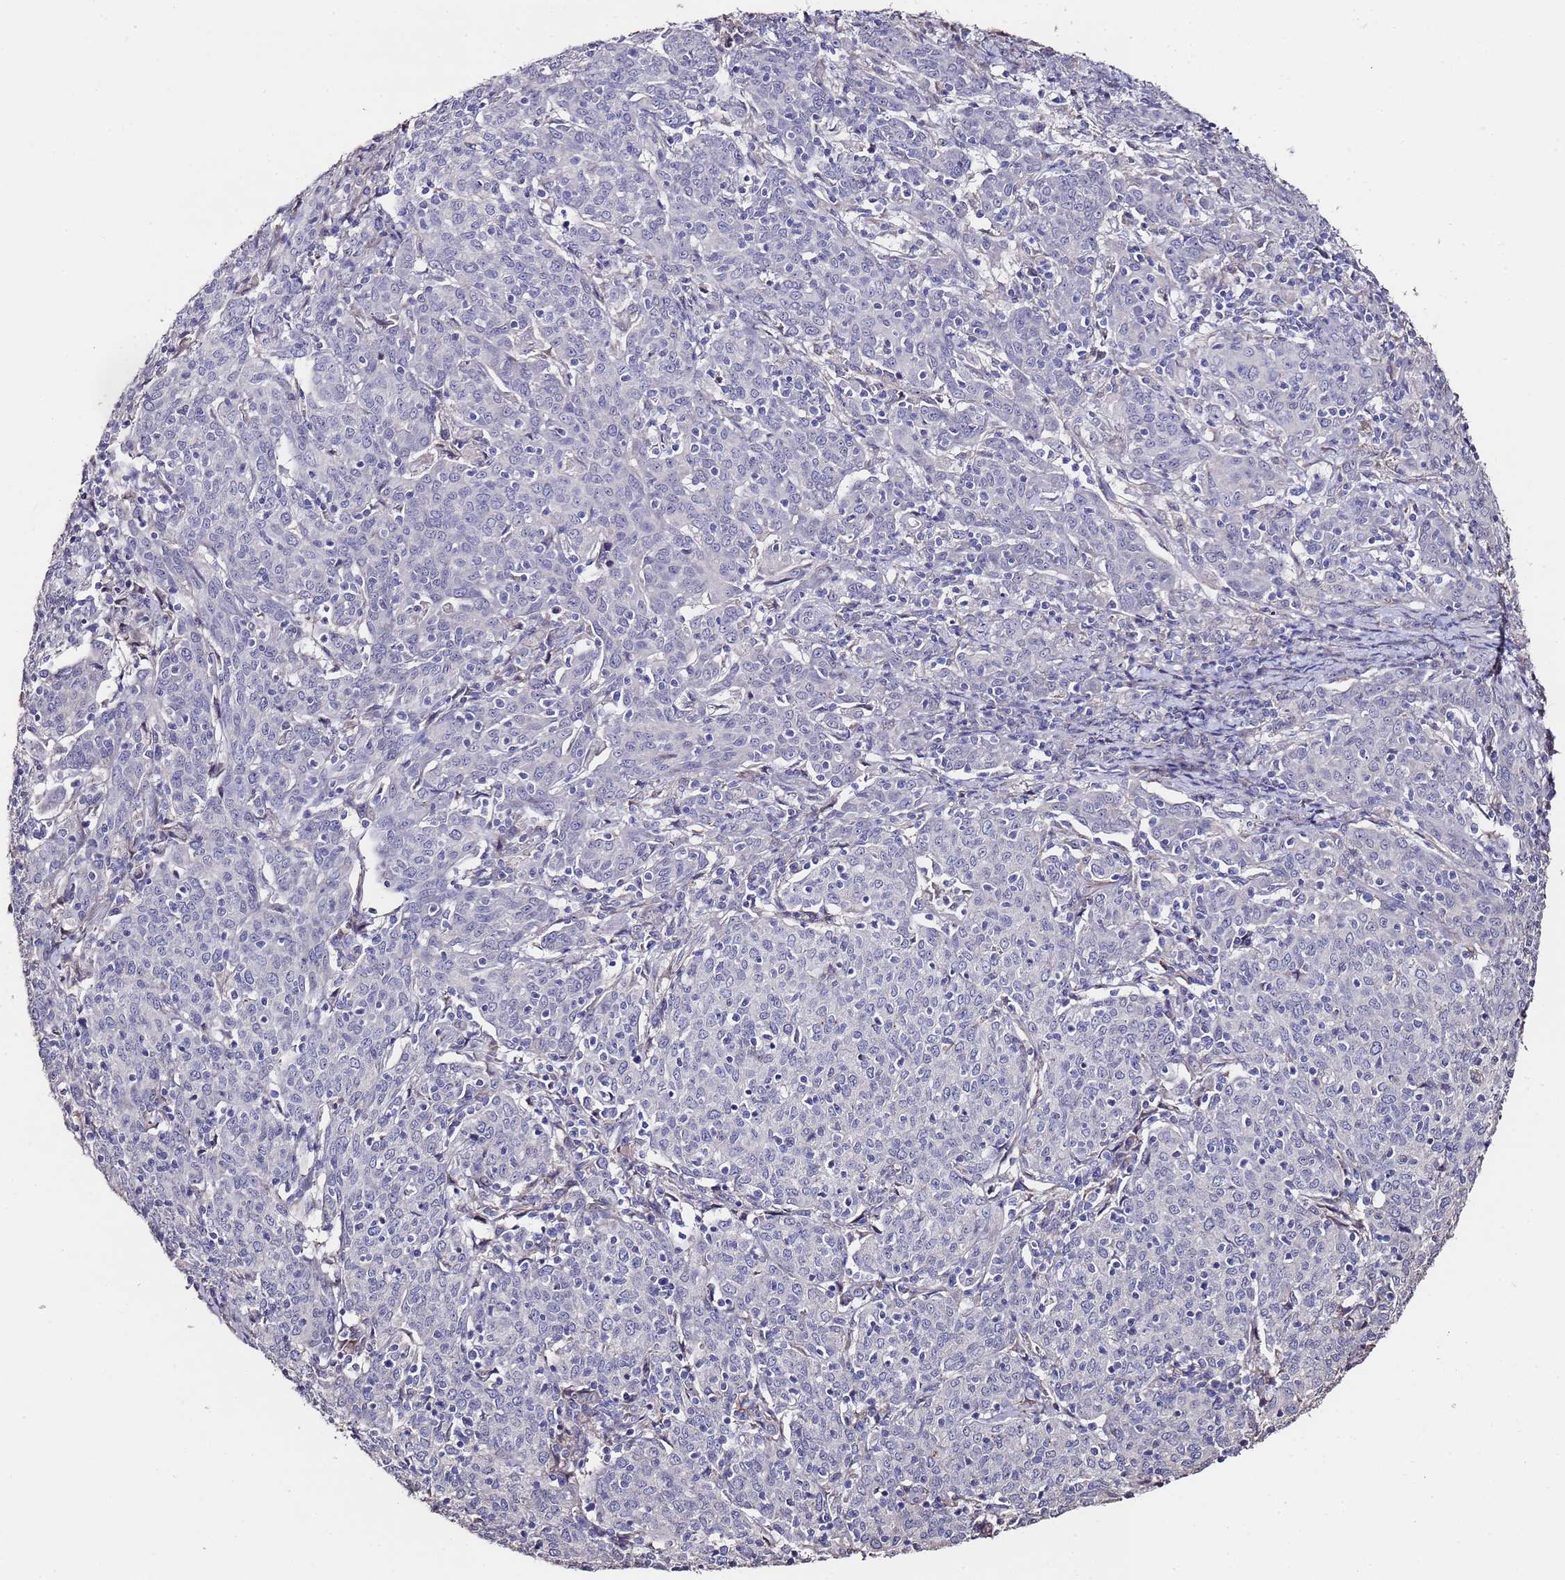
{"staining": {"intensity": "negative", "quantity": "none", "location": "none"}, "tissue": "cervical cancer", "cell_type": "Tumor cells", "image_type": "cancer", "snomed": [{"axis": "morphology", "description": "Squamous cell carcinoma, NOS"}, {"axis": "topography", "description": "Cervix"}], "caption": "This is a image of IHC staining of cervical cancer, which shows no staining in tumor cells.", "gene": "C3orf80", "patient": {"sex": "female", "age": 67}}